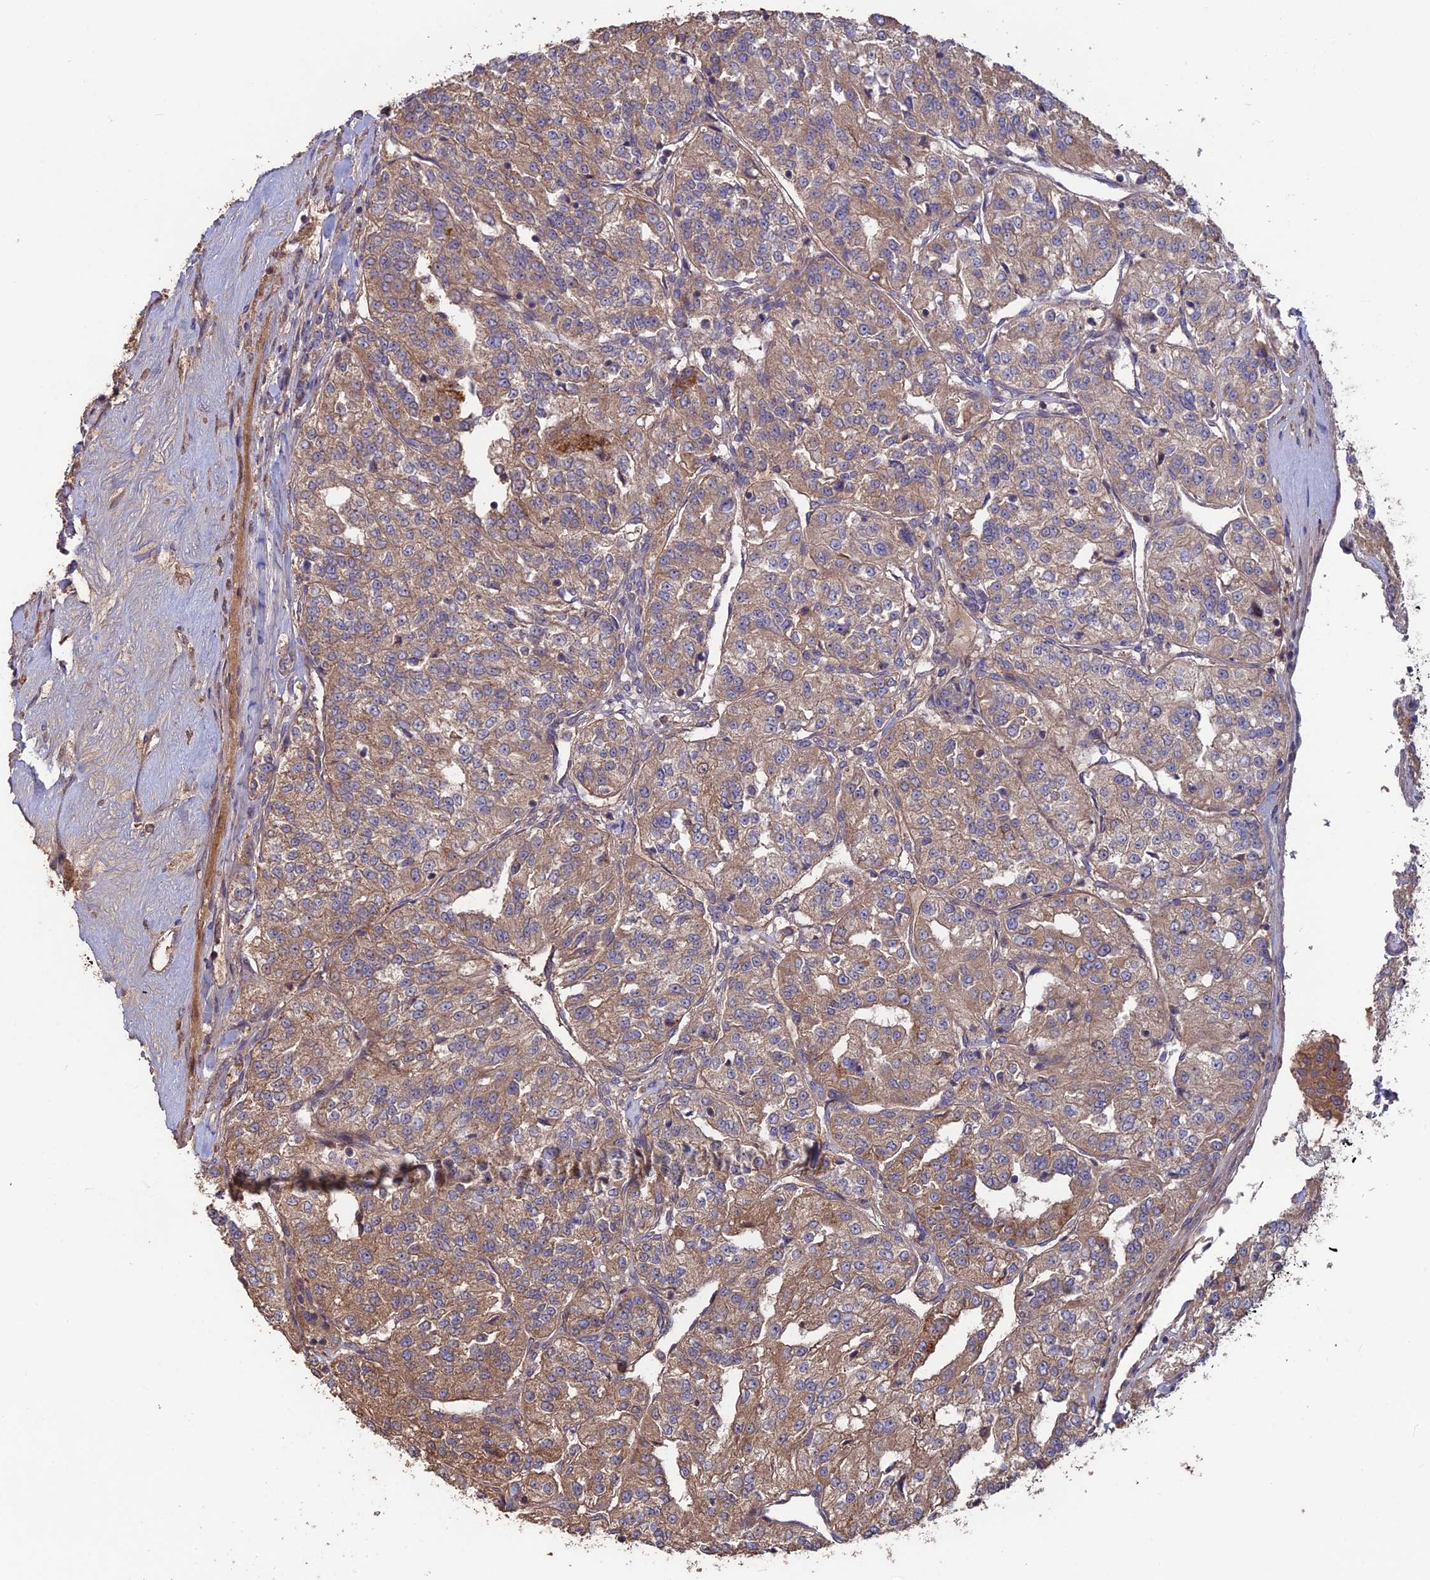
{"staining": {"intensity": "moderate", "quantity": ">75%", "location": "cytoplasmic/membranous"}, "tissue": "renal cancer", "cell_type": "Tumor cells", "image_type": "cancer", "snomed": [{"axis": "morphology", "description": "Adenocarcinoma, NOS"}, {"axis": "topography", "description": "Kidney"}], "caption": "Protein staining of renal cancer tissue demonstrates moderate cytoplasmic/membranous expression in about >75% of tumor cells. The staining was performed using DAB (3,3'-diaminobenzidine), with brown indicating positive protein expression. Nuclei are stained blue with hematoxylin.", "gene": "SHISA5", "patient": {"sex": "female", "age": 63}}